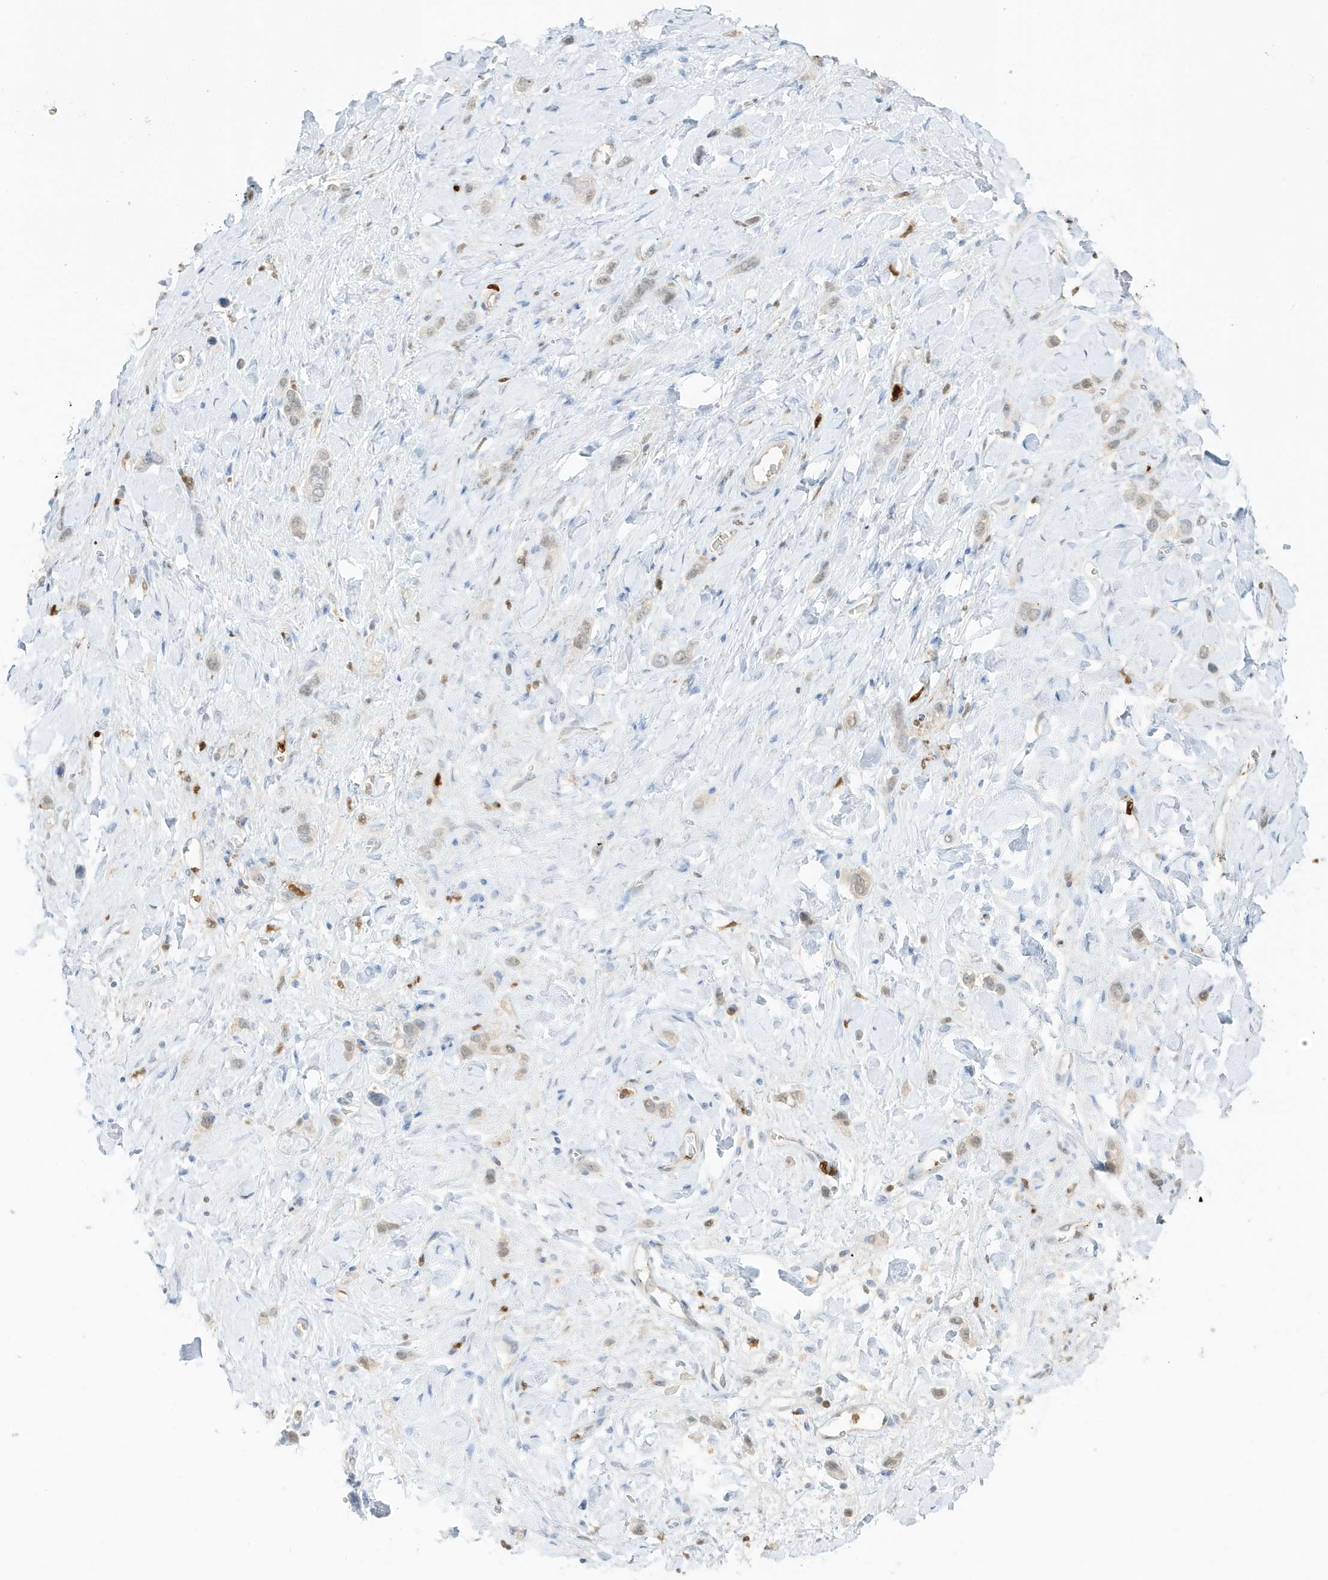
{"staining": {"intensity": "negative", "quantity": "none", "location": "none"}, "tissue": "stomach cancer", "cell_type": "Tumor cells", "image_type": "cancer", "snomed": [{"axis": "morphology", "description": "Adenocarcinoma, NOS"}, {"axis": "topography", "description": "Stomach"}], "caption": "Adenocarcinoma (stomach) stained for a protein using immunohistochemistry (IHC) reveals no positivity tumor cells.", "gene": "GCA", "patient": {"sex": "female", "age": 65}}